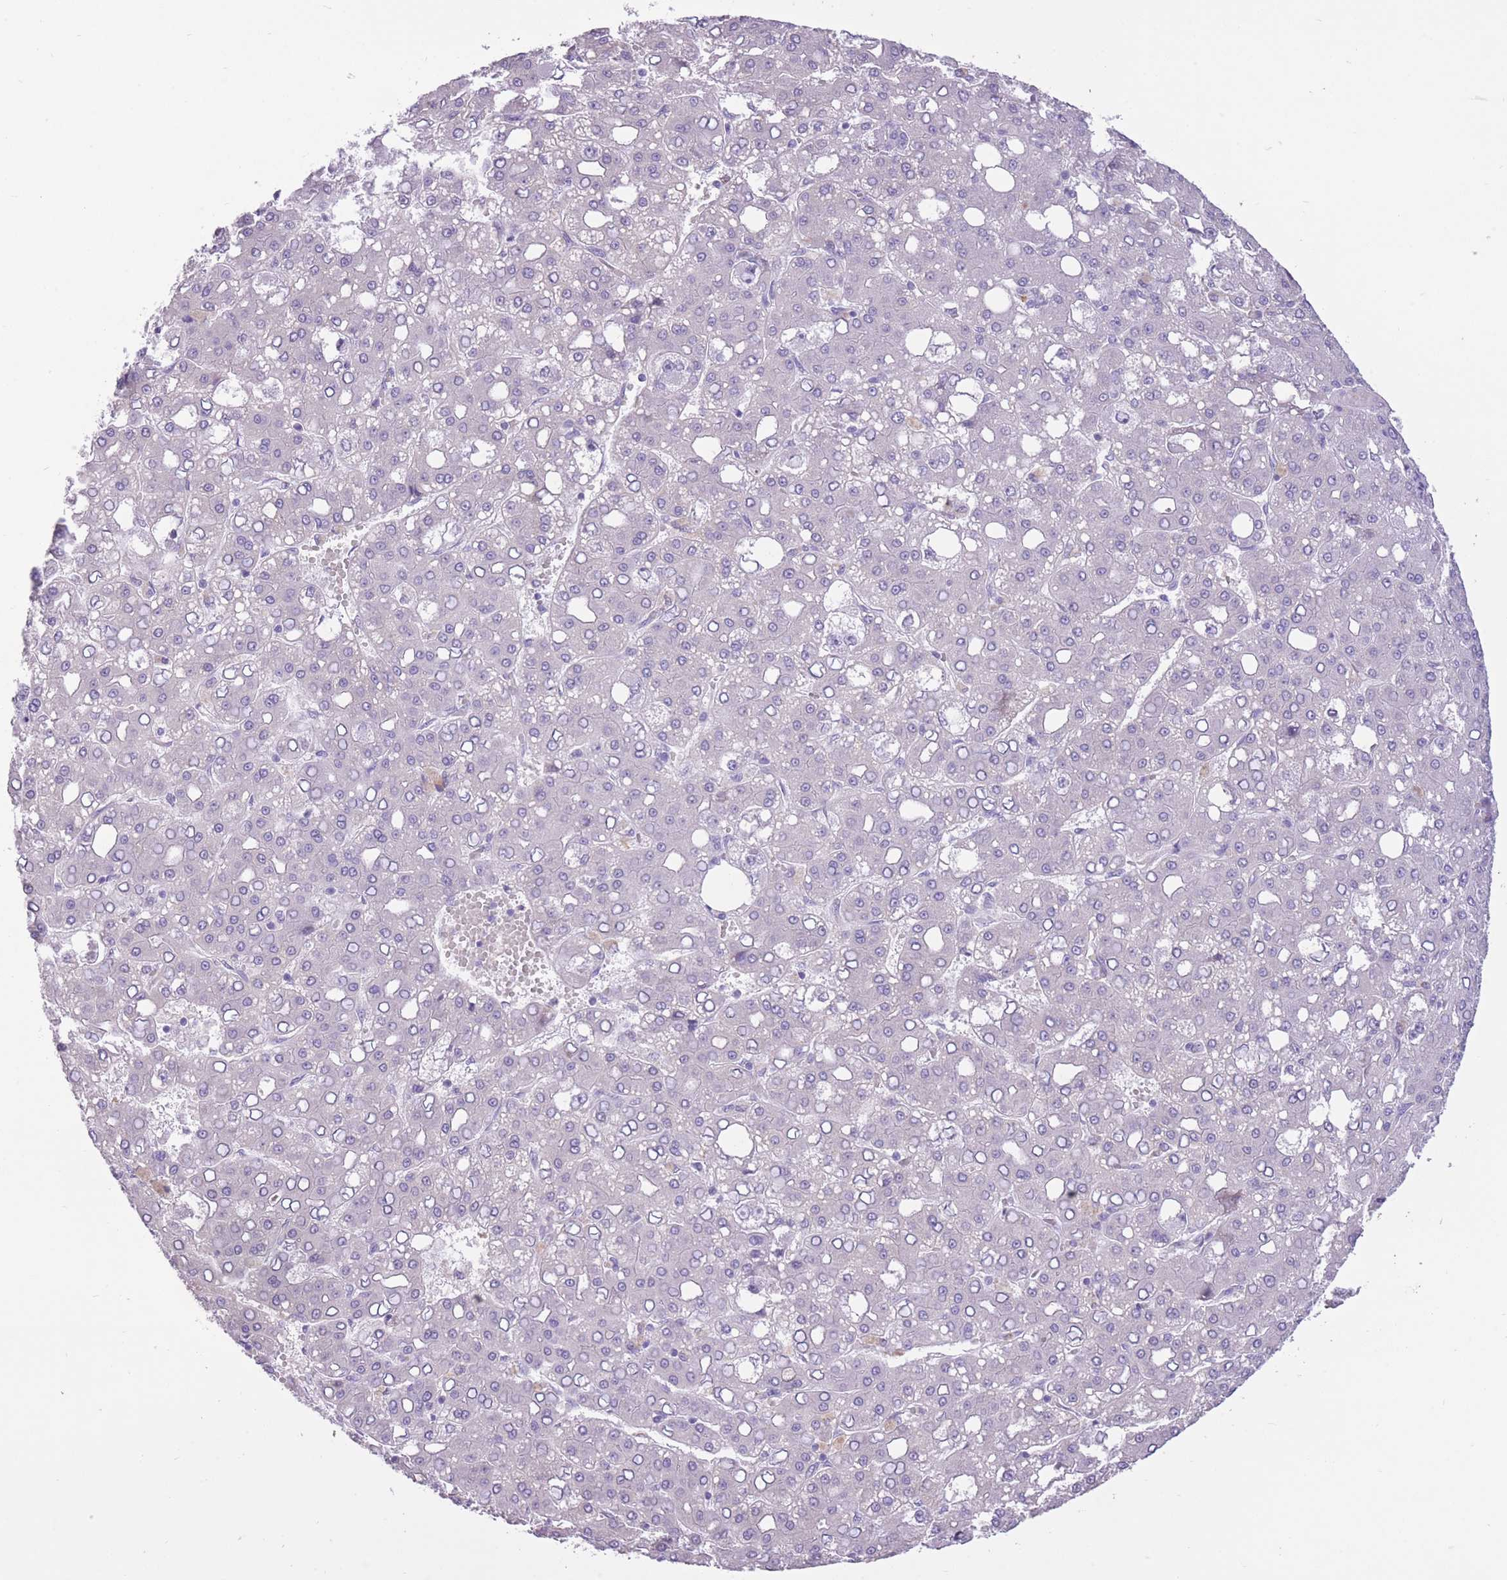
{"staining": {"intensity": "negative", "quantity": "none", "location": "none"}, "tissue": "liver cancer", "cell_type": "Tumor cells", "image_type": "cancer", "snomed": [{"axis": "morphology", "description": "Carcinoma, Hepatocellular, NOS"}, {"axis": "topography", "description": "Liver"}], "caption": "The histopathology image reveals no significant expression in tumor cells of liver hepatocellular carcinoma. (DAB (3,3'-diaminobenzidine) immunohistochemistry, high magnification).", "gene": "WDR70", "patient": {"sex": "male", "age": 65}}